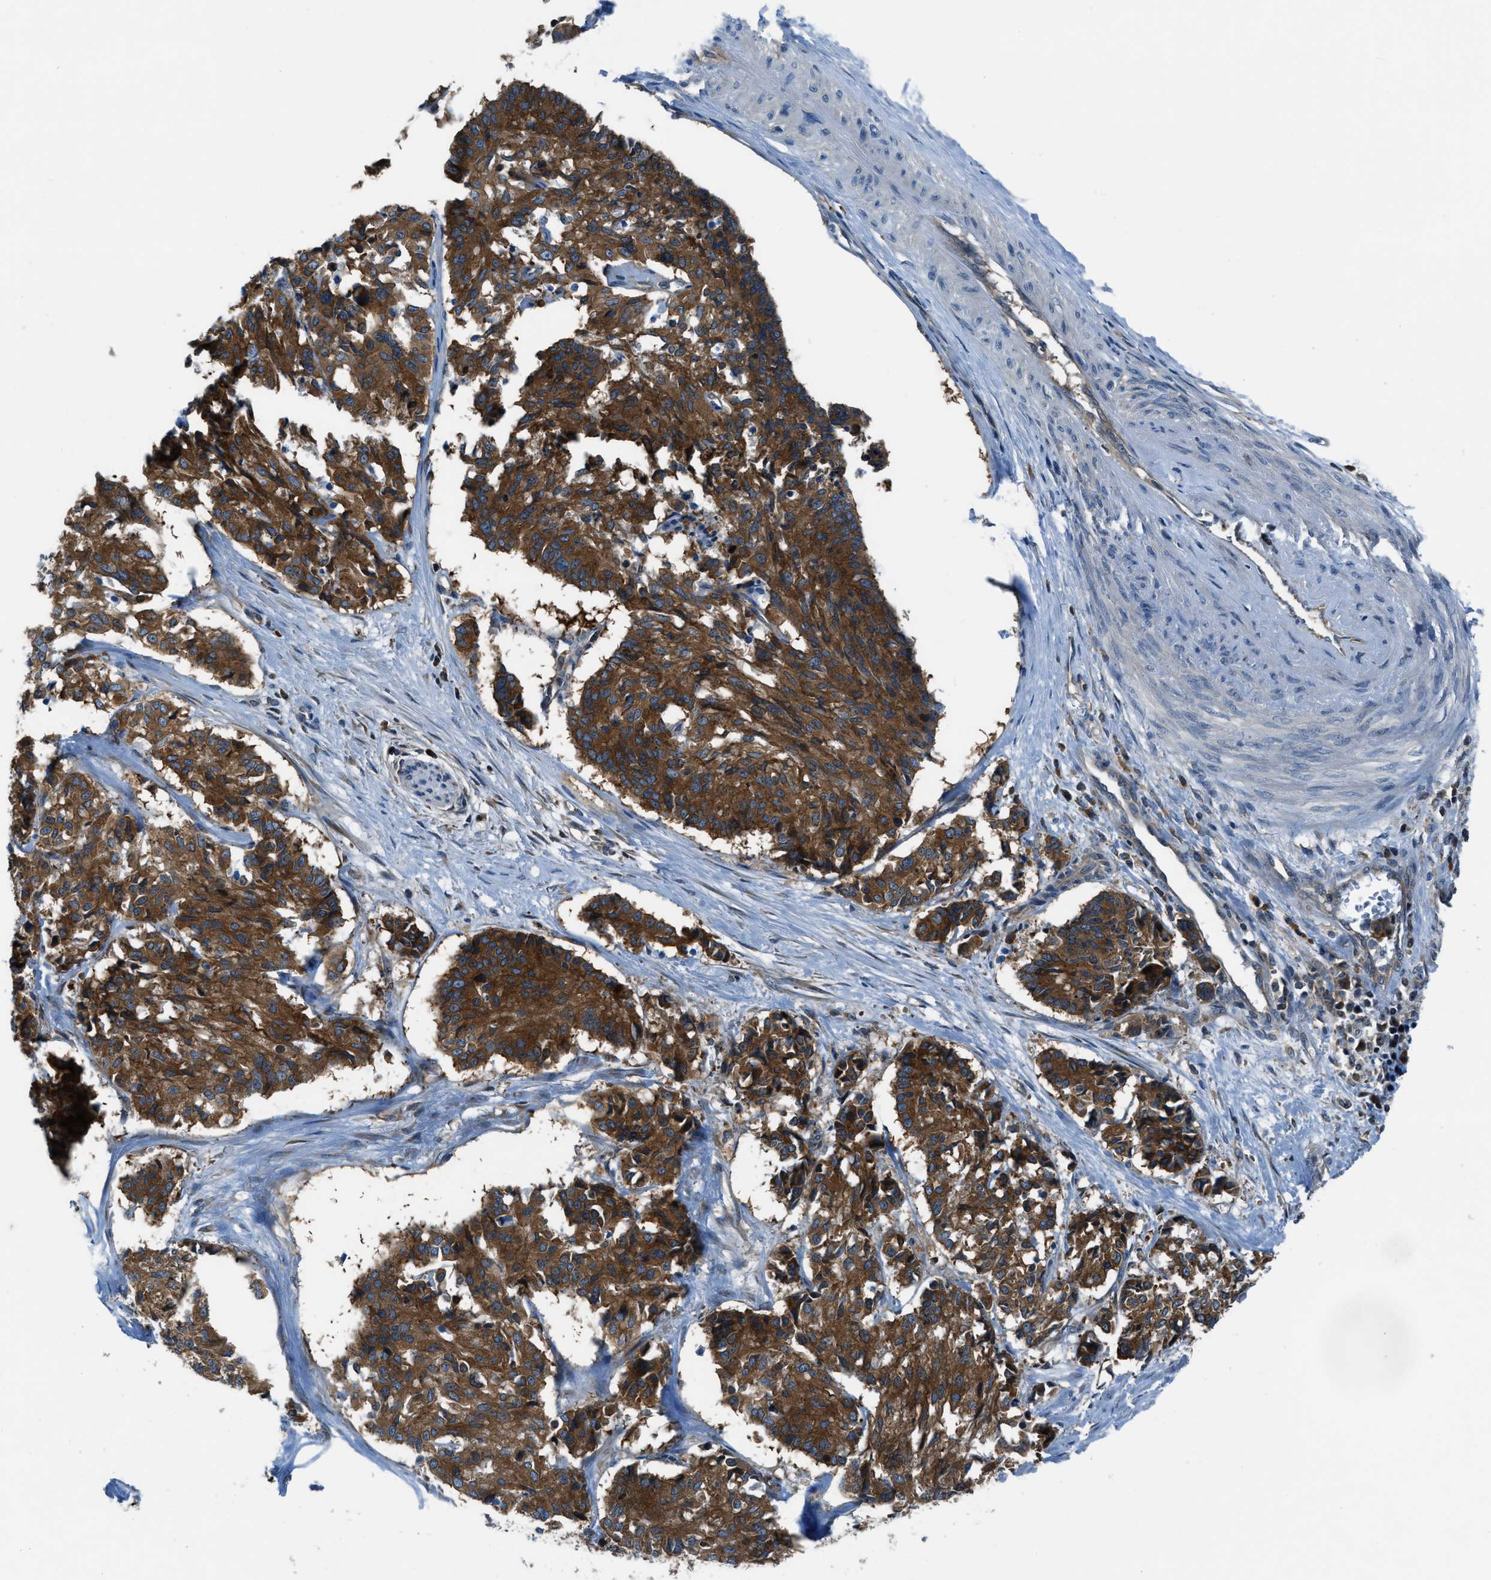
{"staining": {"intensity": "strong", "quantity": ">75%", "location": "cytoplasmic/membranous"}, "tissue": "cervical cancer", "cell_type": "Tumor cells", "image_type": "cancer", "snomed": [{"axis": "morphology", "description": "Squamous cell carcinoma, NOS"}, {"axis": "topography", "description": "Cervix"}], "caption": "This photomicrograph exhibits immunohistochemistry (IHC) staining of human squamous cell carcinoma (cervical), with high strong cytoplasmic/membranous positivity in about >75% of tumor cells.", "gene": "ARFGAP2", "patient": {"sex": "female", "age": 35}}